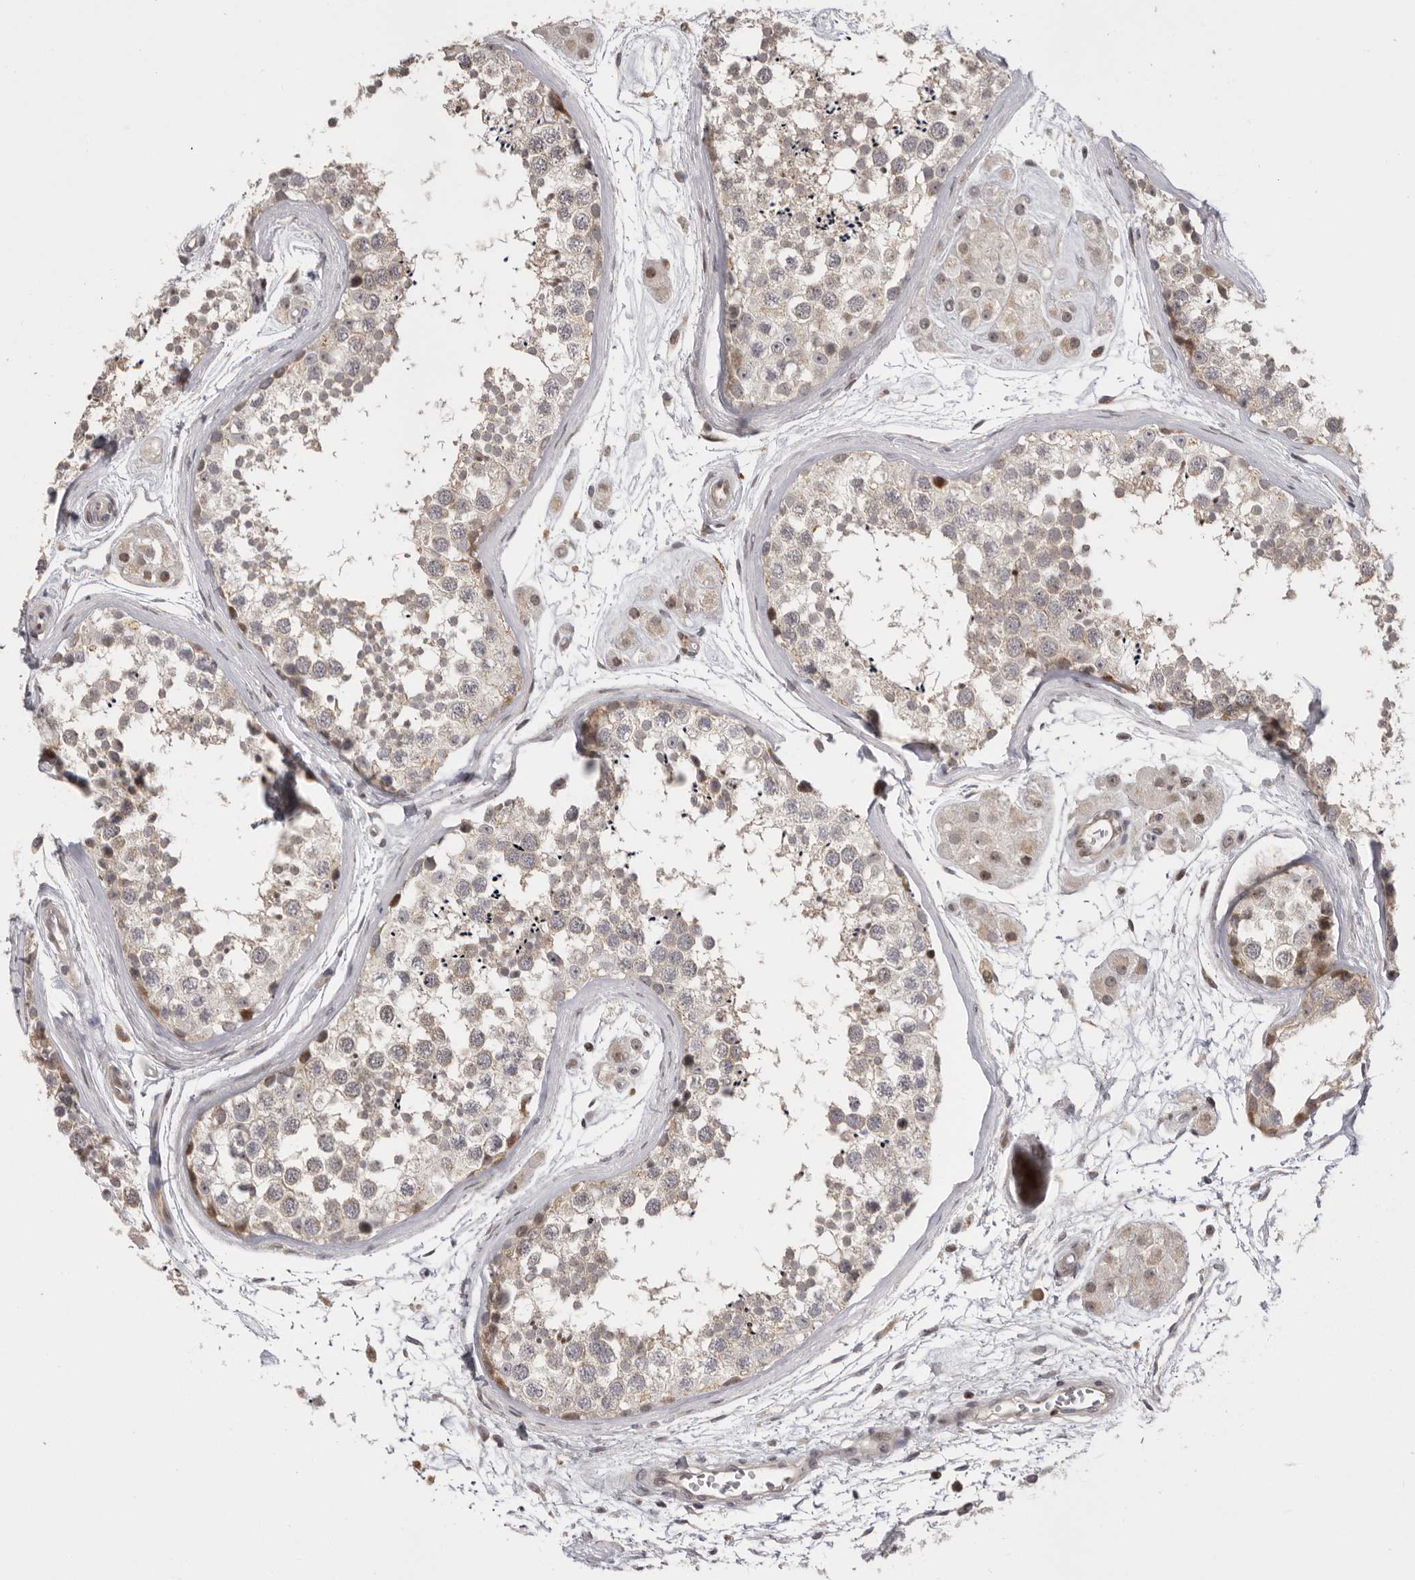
{"staining": {"intensity": "weak", "quantity": "25%-75%", "location": "cytoplasmic/membranous"}, "tissue": "testis", "cell_type": "Cells in seminiferous ducts", "image_type": "normal", "snomed": [{"axis": "morphology", "description": "Normal tissue, NOS"}, {"axis": "topography", "description": "Testis"}], "caption": "Weak cytoplasmic/membranous staining is seen in approximately 25%-75% of cells in seminiferous ducts in normal testis.", "gene": "AZIN1", "patient": {"sex": "male", "age": 56}}